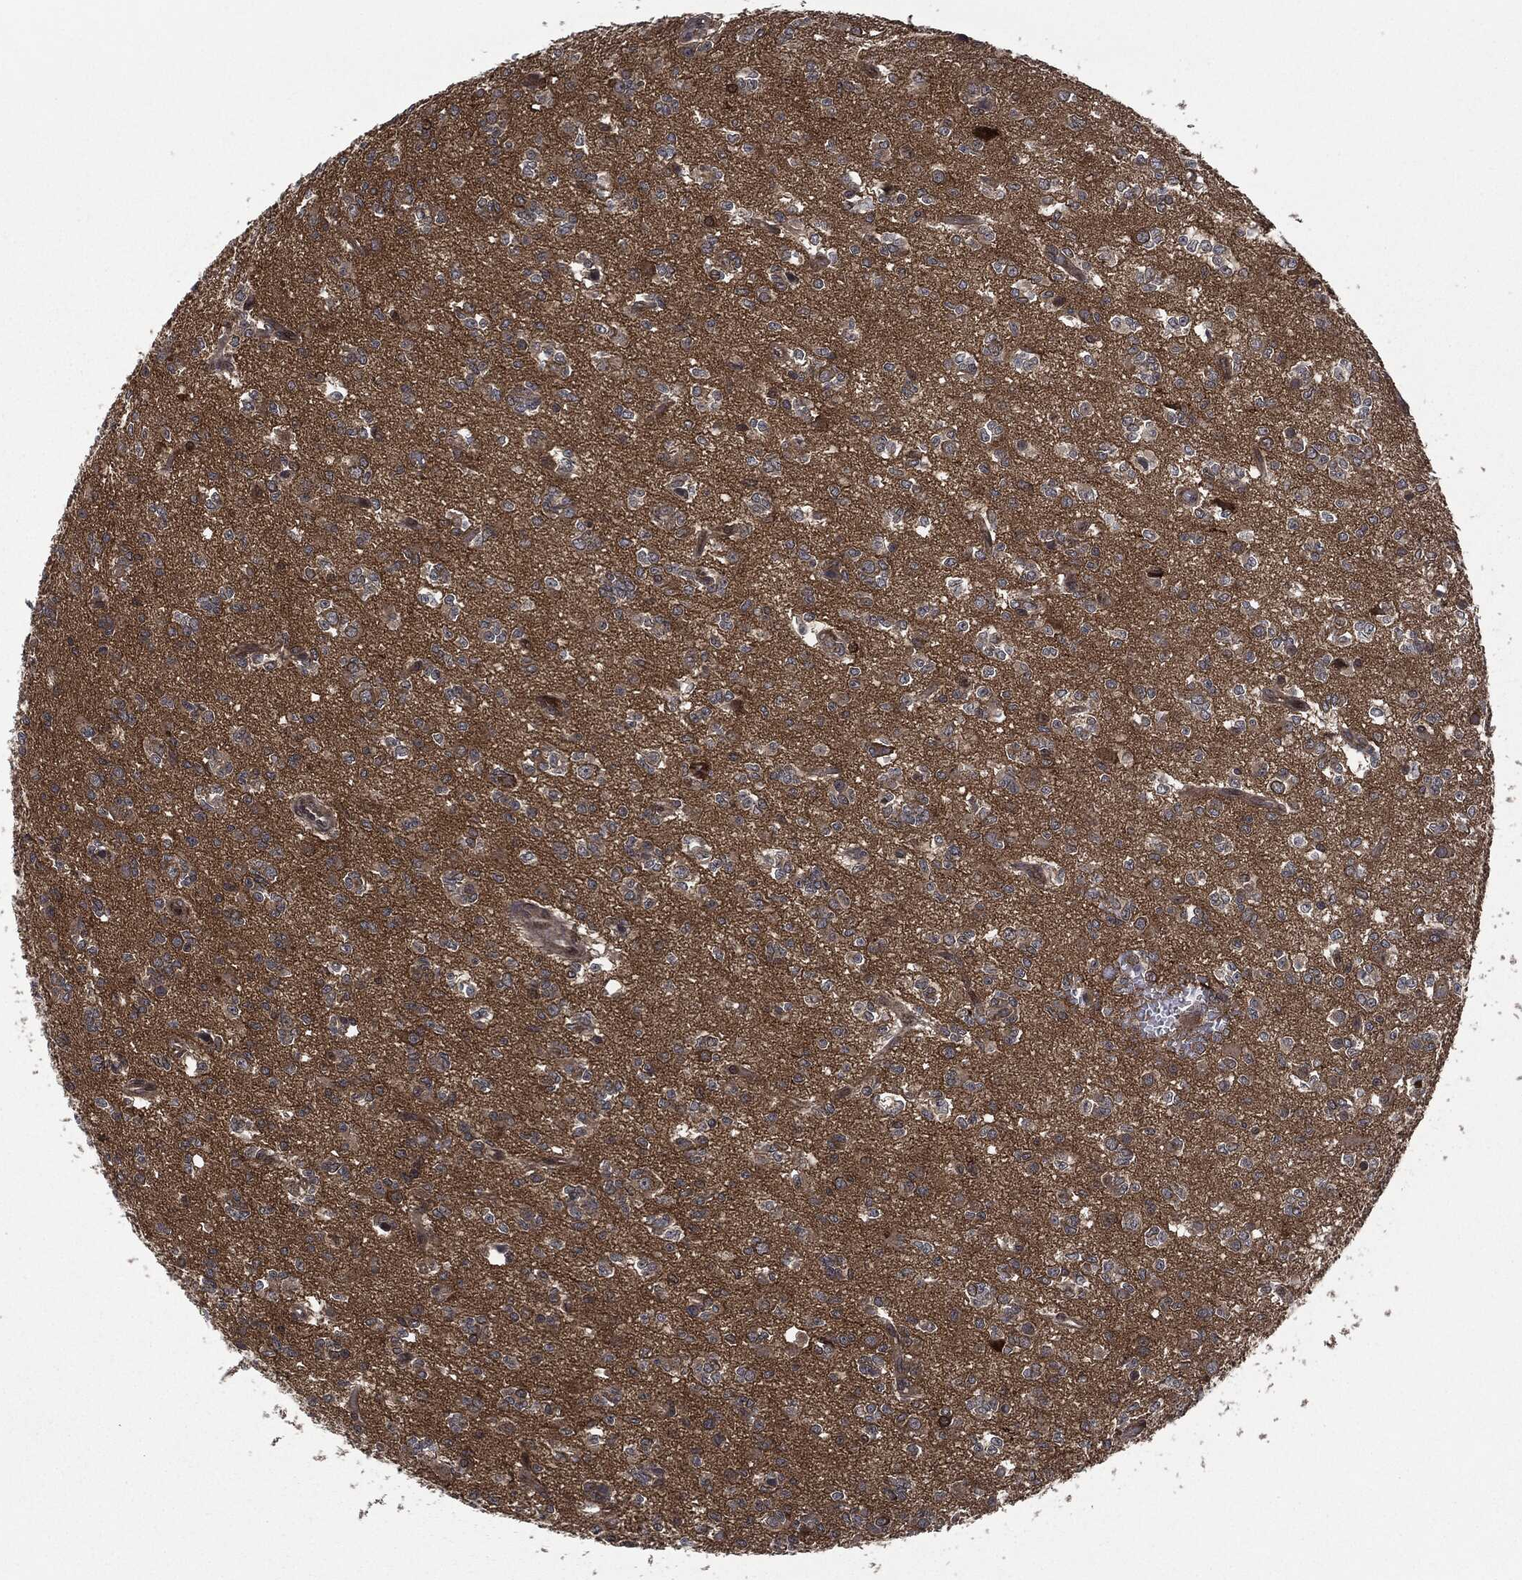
{"staining": {"intensity": "negative", "quantity": "none", "location": "none"}, "tissue": "glioma", "cell_type": "Tumor cells", "image_type": "cancer", "snomed": [{"axis": "morphology", "description": "Glioma, malignant, Low grade"}, {"axis": "topography", "description": "Brain"}], "caption": "Immunohistochemistry image of neoplastic tissue: human malignant low-grade glioma stained with DAB (3,3'-diaminobenzidine) demonstrates no significant protein staining in tumor cells.", "gene": "HRAS", "patient": {"sex": "female", "age": 45}}